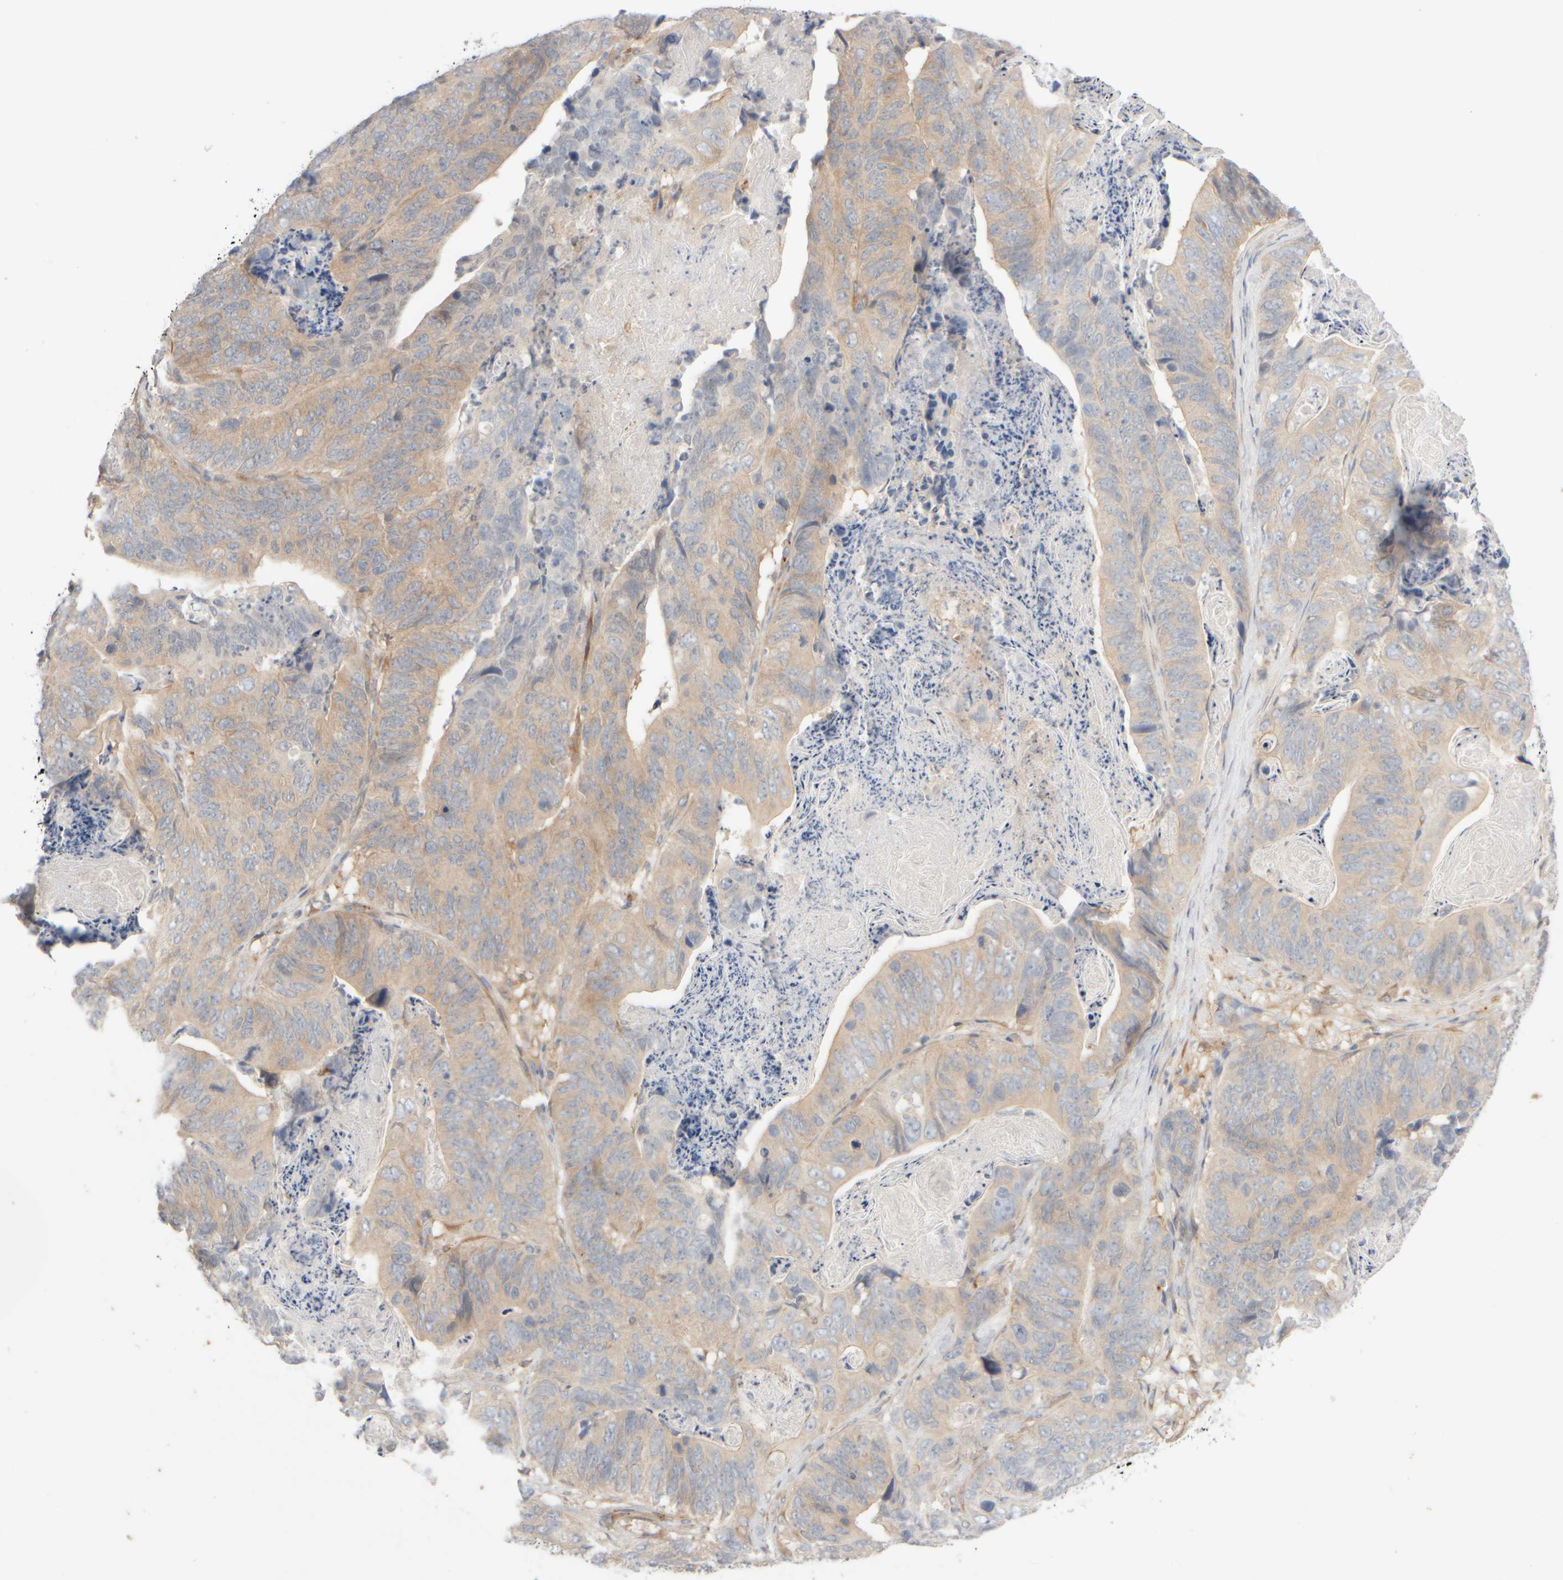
{"staining": {"intensity": "moderate", "quantity": "25%-75%", "location": "cytoplasmic/membranous"}, "tissue": "stomach cancer", "cell_type": "Tumor cells", "image_type": "cancer", "snomed": [{"axis": "morphology", "description": "Normal tissue, NOS"}, {"axis": "morphology", "description": "Adenocarcinoma, NOS"}, {"axis": "topography", "description": "Stomach"}], "caption": "Protein analysis of adenocarcinoma (stomach) tissue shows moderate cytoplasmic/membranous positivity in about 25%-75% of tumor cells.", "gene": "GOPC", "patient": {"sex": "female", "age": 89}}